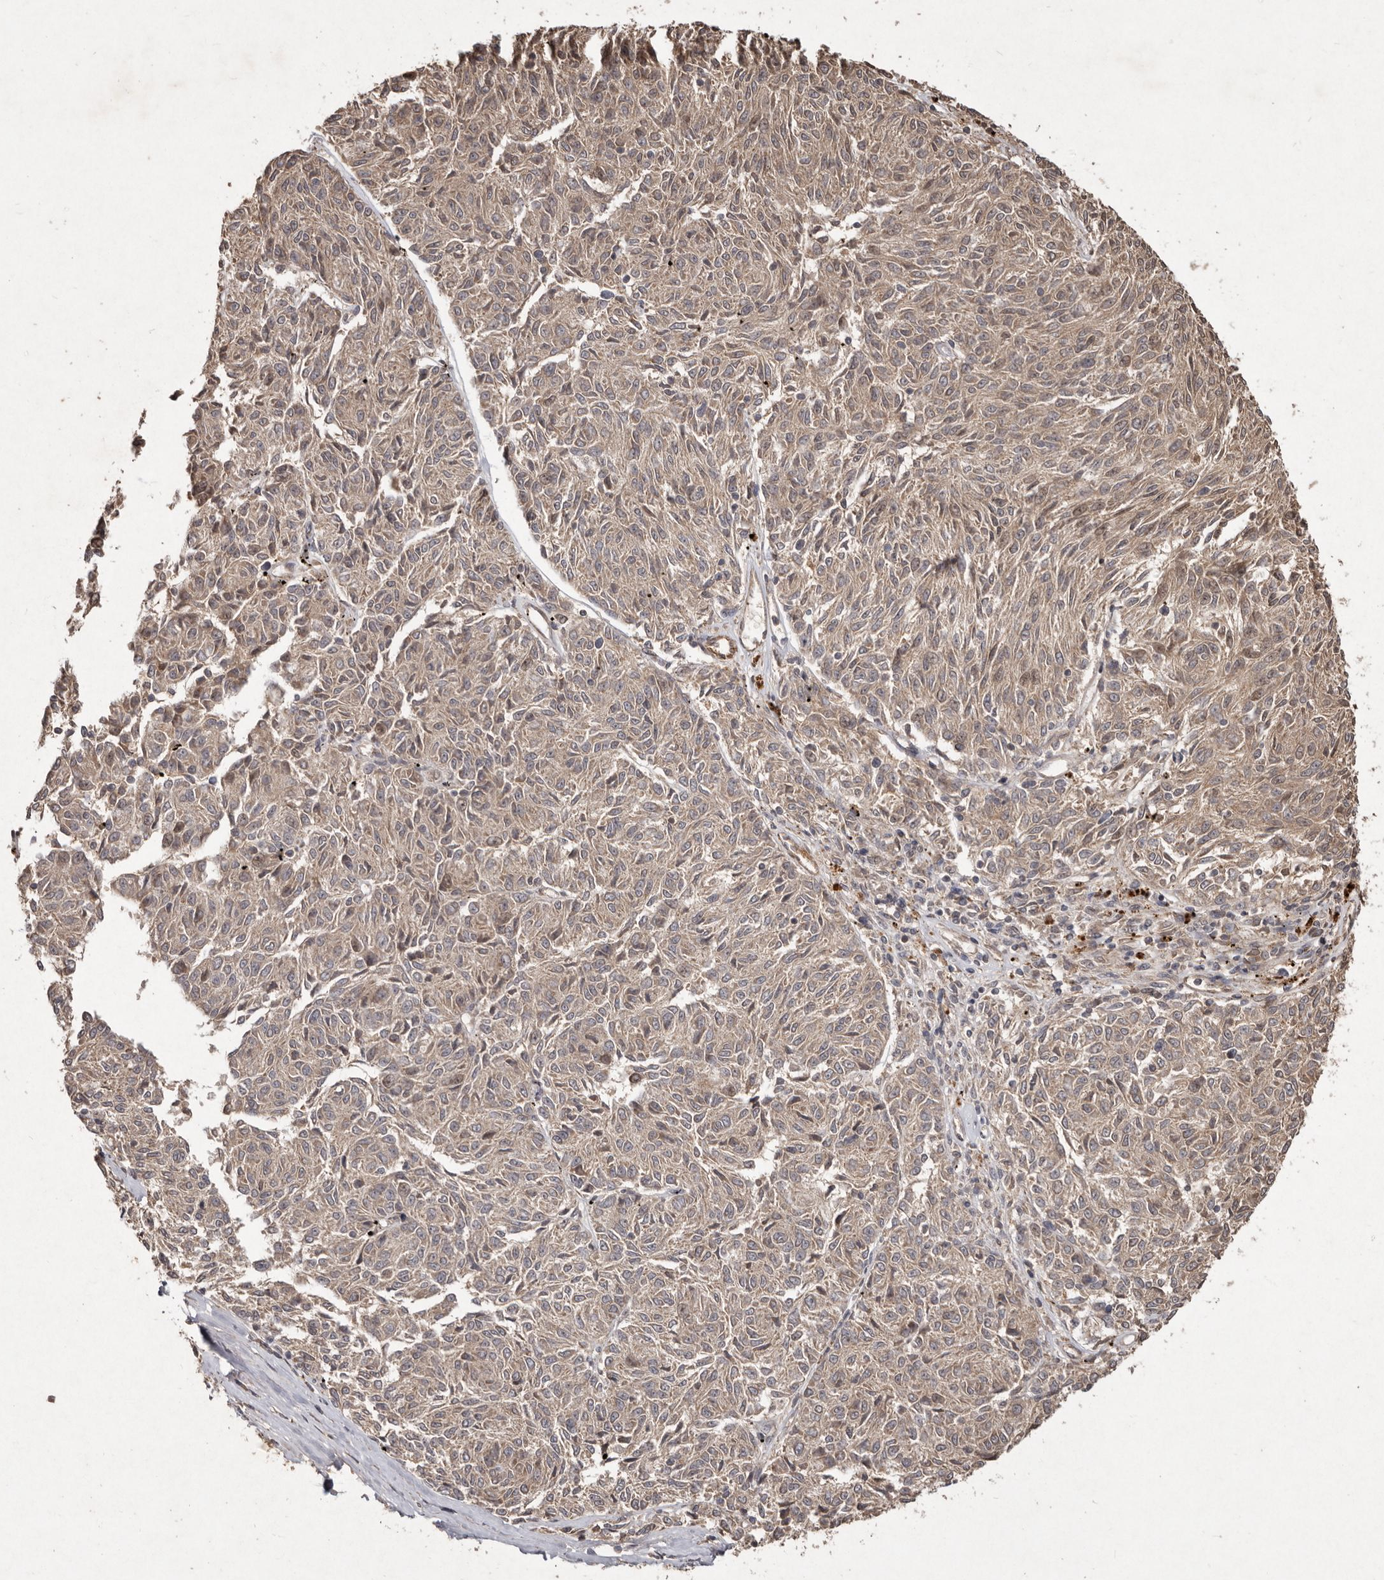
{"staining": {"intensity": "weak", "quantity": ">75%", "location": "cytoplasmic/membranous"}, "tissue": "melanoma", "cell_type": "Tumor cells", "image_type": "cancer", "snomed": [{"axis": "morphology", "description": "Malignant melanoma, NOS"}, {"axis": "topography", "description": "Skin"}], "caption": "About >75% of tumor cells in human melanoma exhibit weak cytoplasmic/membranous protein expression as visualized by brown immunohistochemical staining.", "gene": "SEMA3A", "patient": {"sex": "female", "age": 72}}